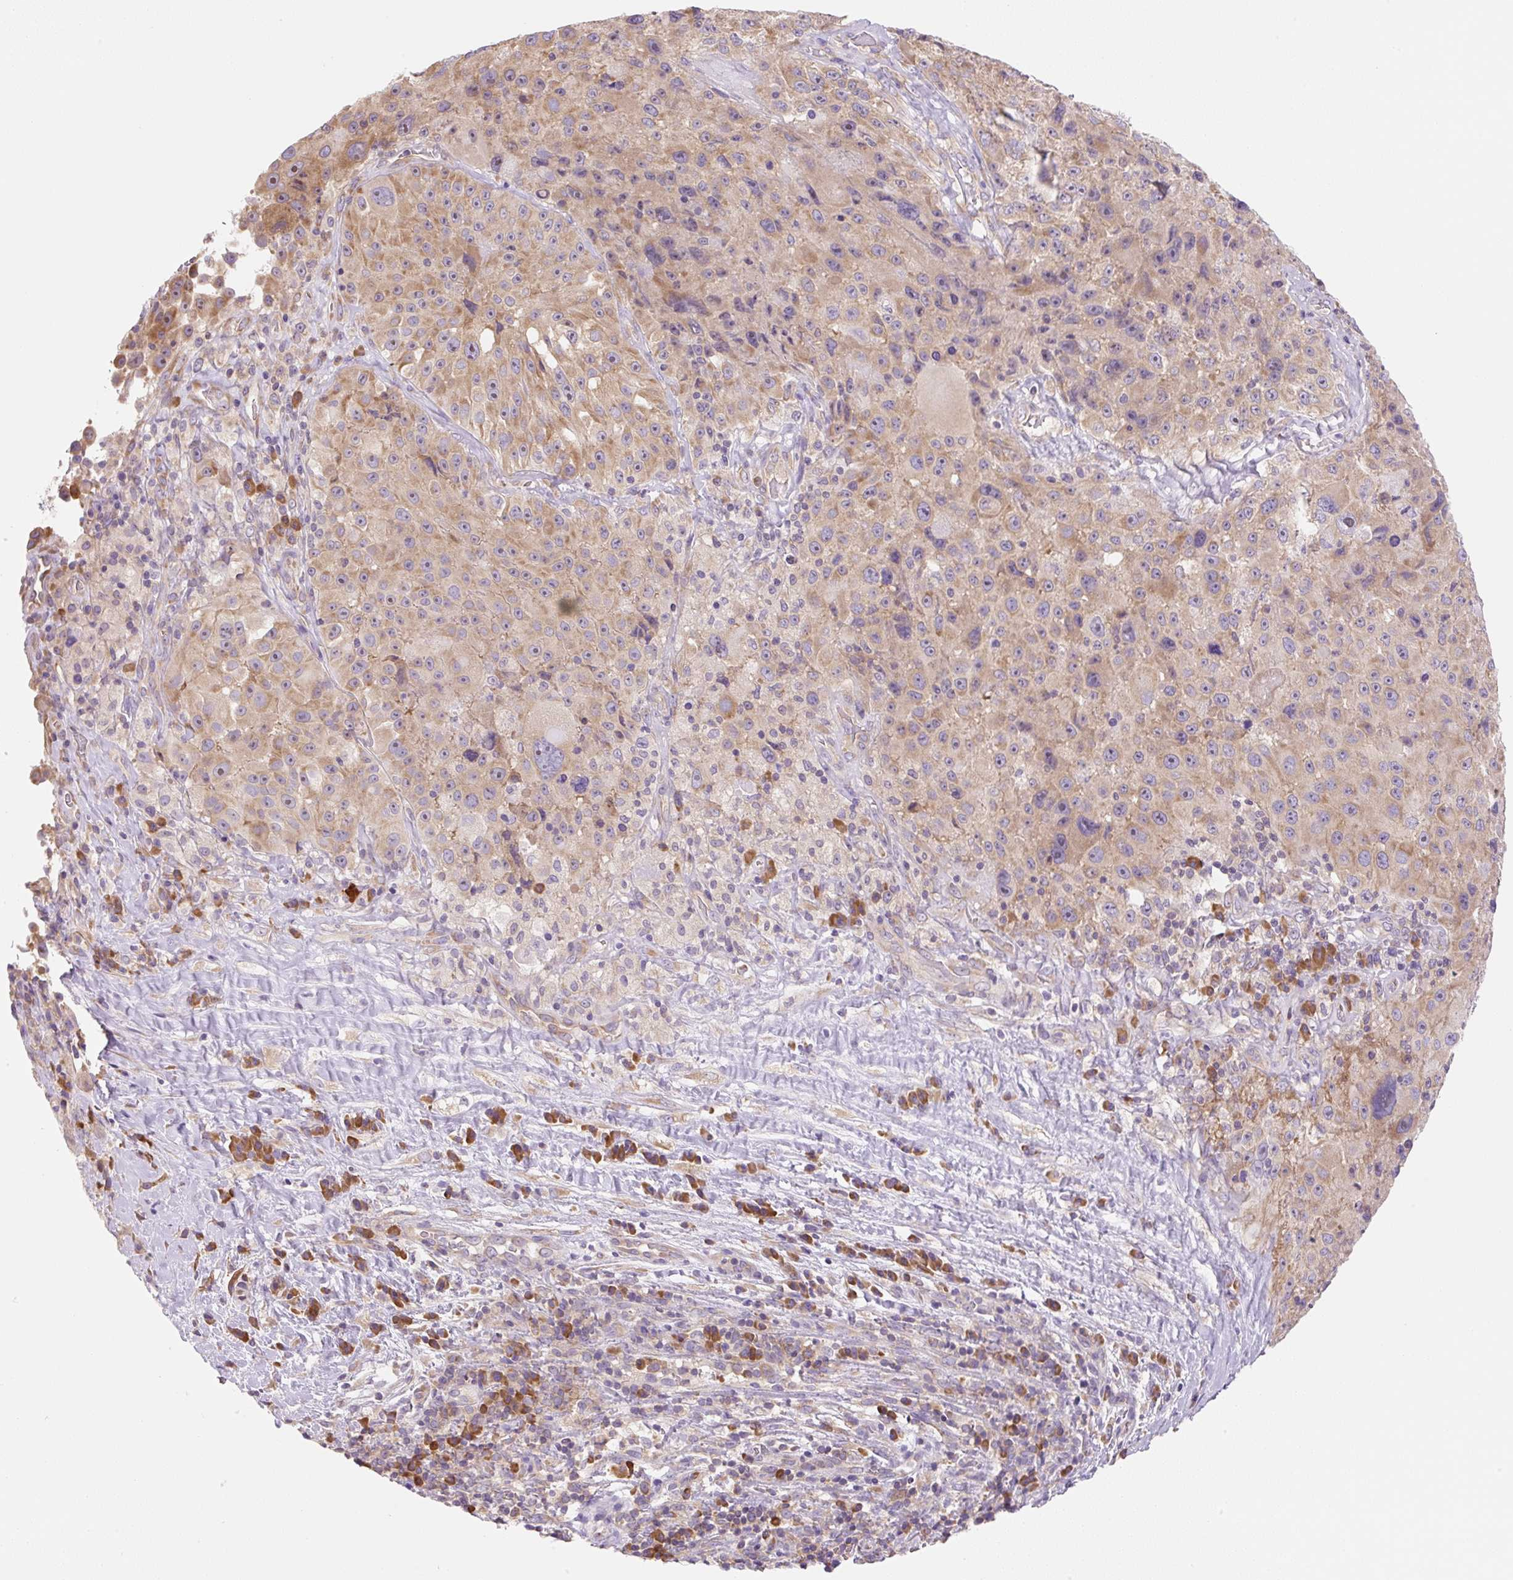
{"staining": {"intensity": "moderate", "quantity": ">75%", "location": "cytoplasmic/membranous"}, "tissue": "melanoma", "cell_type": "Tumor cells", "image_type": "cancer", "snomed": [{"axis": "morphology", "description": "Malignant melanoma, Metastatic site"}, {"axis": "topography", "description": "Lymph node"}], "caption": "An image of melanoma stained for a protein shows moderate cytoplasmic/membranous brown staining in tumor cells. (DAB (3,3'-diaminobenzidine) IHC, brown staining for protein, blue staining for nuclei).", "gene": "RPL18A", "patient": {"sex": "male", "age": 62}}